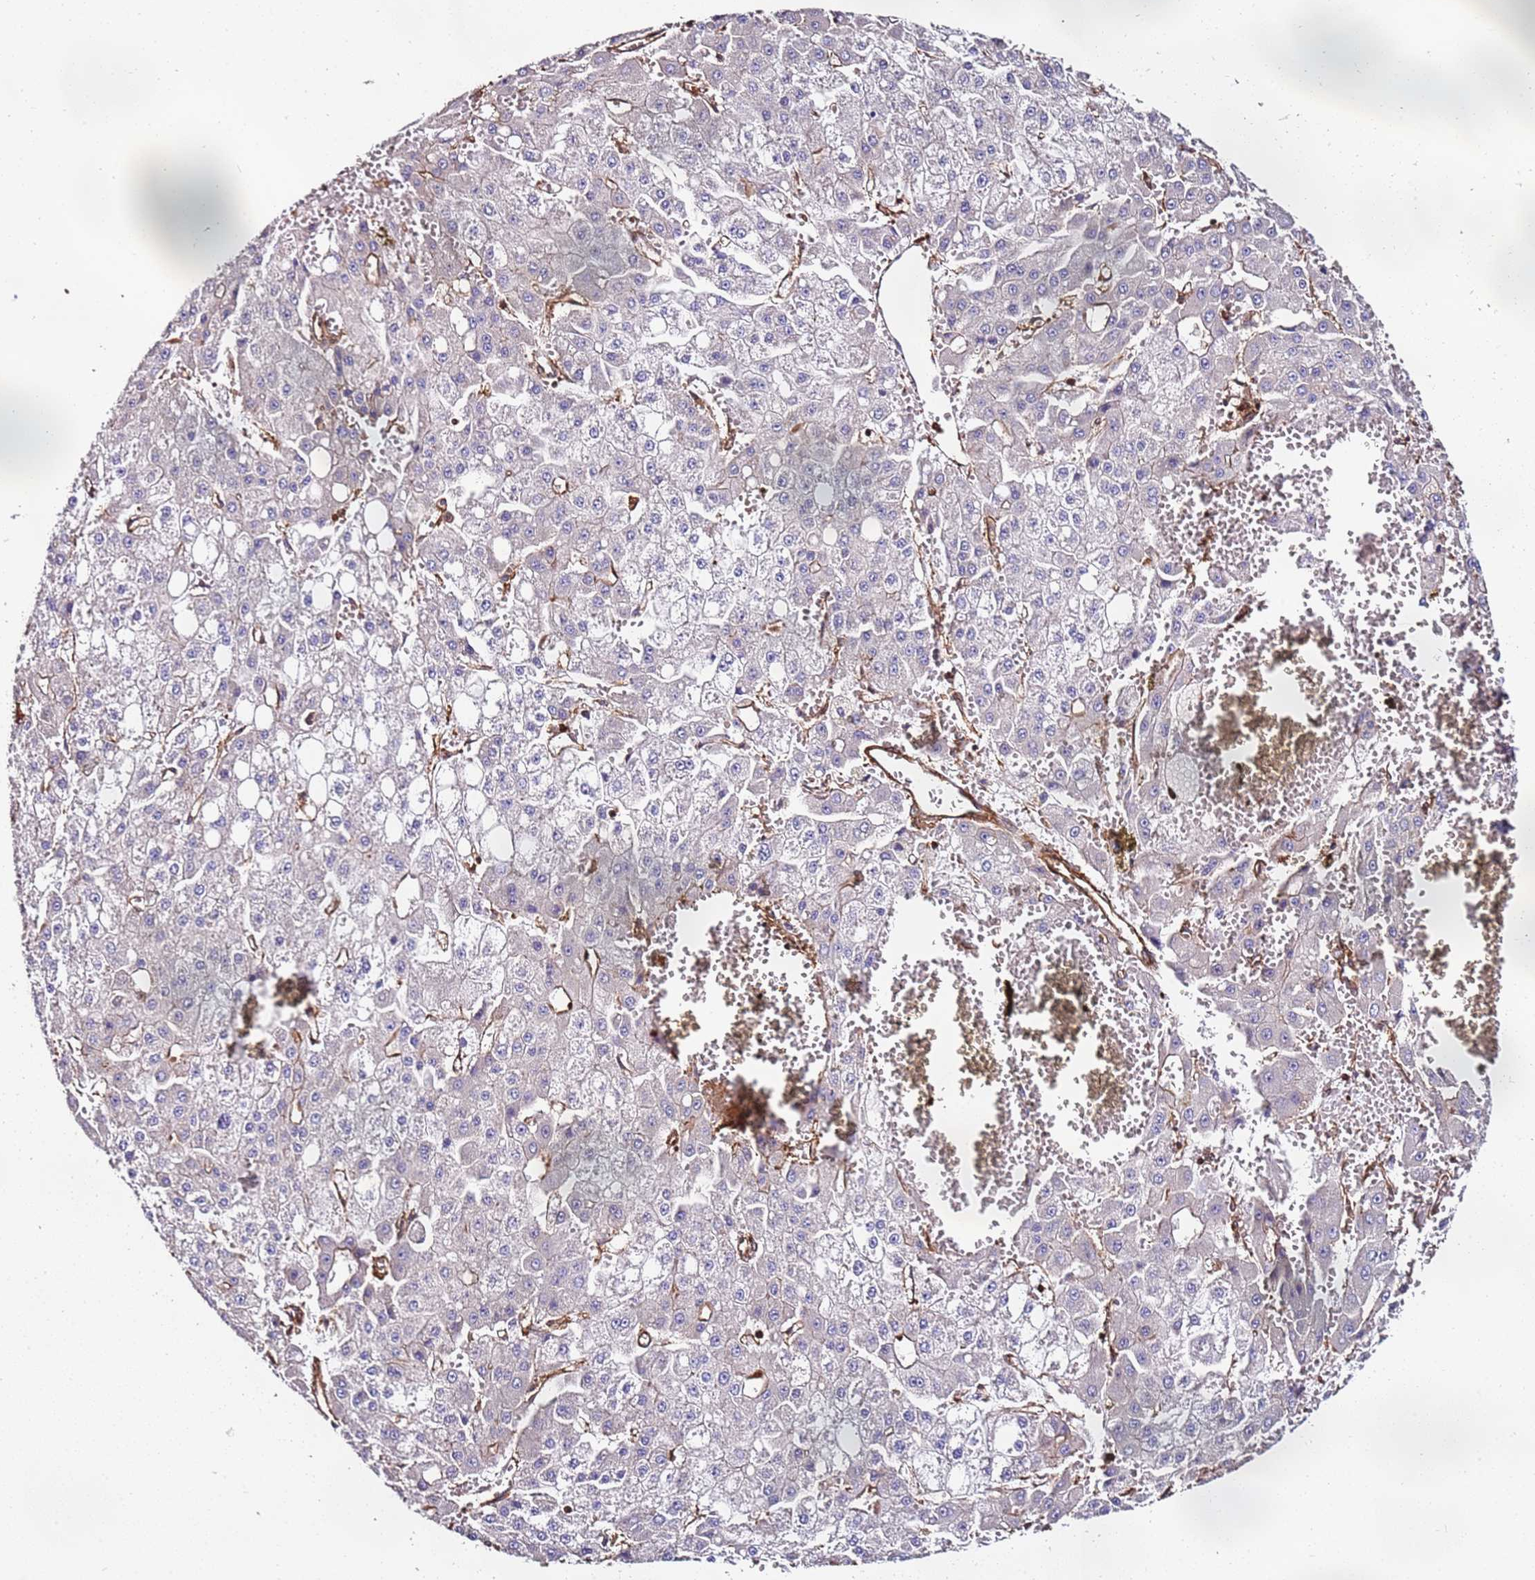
{"staining": {"intensity": "negative", "quantity": "none", "location": "none"}, "tissue": "liver cancer", "cell_type": "Tumor cells", "image_type": "cancer", "snomed": [{"axis": "morphology", "description": "Carcinoma, Hepatocellular, NOS"}, {"axis": "topography", "description": "Liver"}], "caption": "Micrograph shows no significant protein staining in tumor cells of liver cancer (hepatocellular carcinoma). The staining was performed using DAB to visualize the protein expression in brown, while the nuclei were stained in blue with hematoxylin (Magnification: 20x).", "gene": "CYP2U1", "patient": {"sex": "male", "age": 47}}